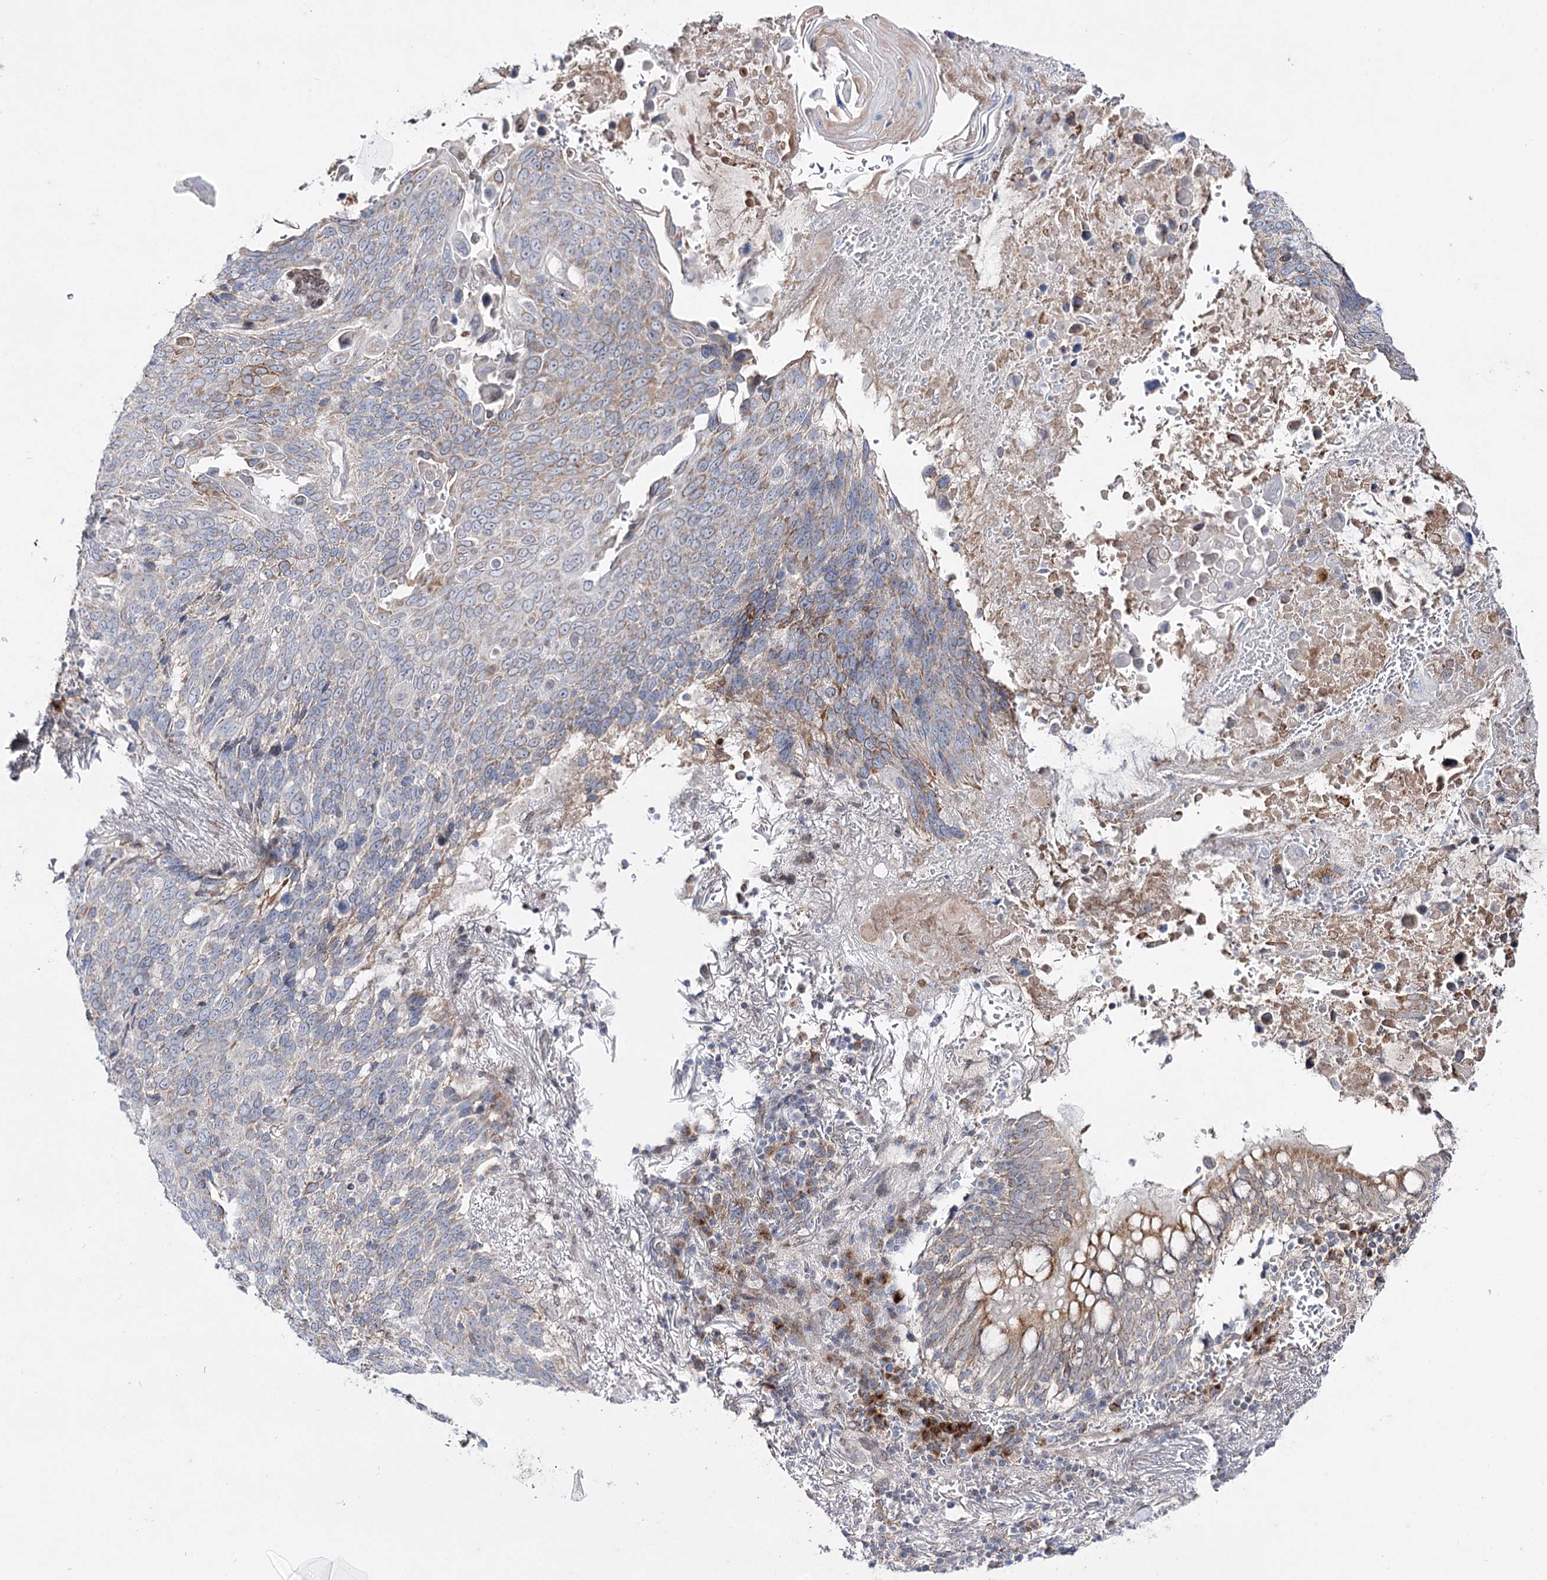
{"staining": {"intensity": "moderate", "quantity": "<25%", "location": "cytoplasmic/membranous"}, "tissue": "lung cancer", "cell_type": "Tumor cells", "image_type": "cancer", "snomed": [{"axis": "morphology", "description": "Squamous cell carcinoma, NOS"}, {"axis": "topography", "description": "Lung"}], "caption": "Immunohistochemistry photomicrograph of neoplastic tissue: human lung squamous cell carcinoma stained using IHC demonstrates low levels of moderate protein expression localized specifically in the cytoplasmic/membranous of tumor cells, appearing as a cytoplasmic/membranous brown color.", "gene": "C11orf80", "patient": {"sex": "male", "age": 66}}